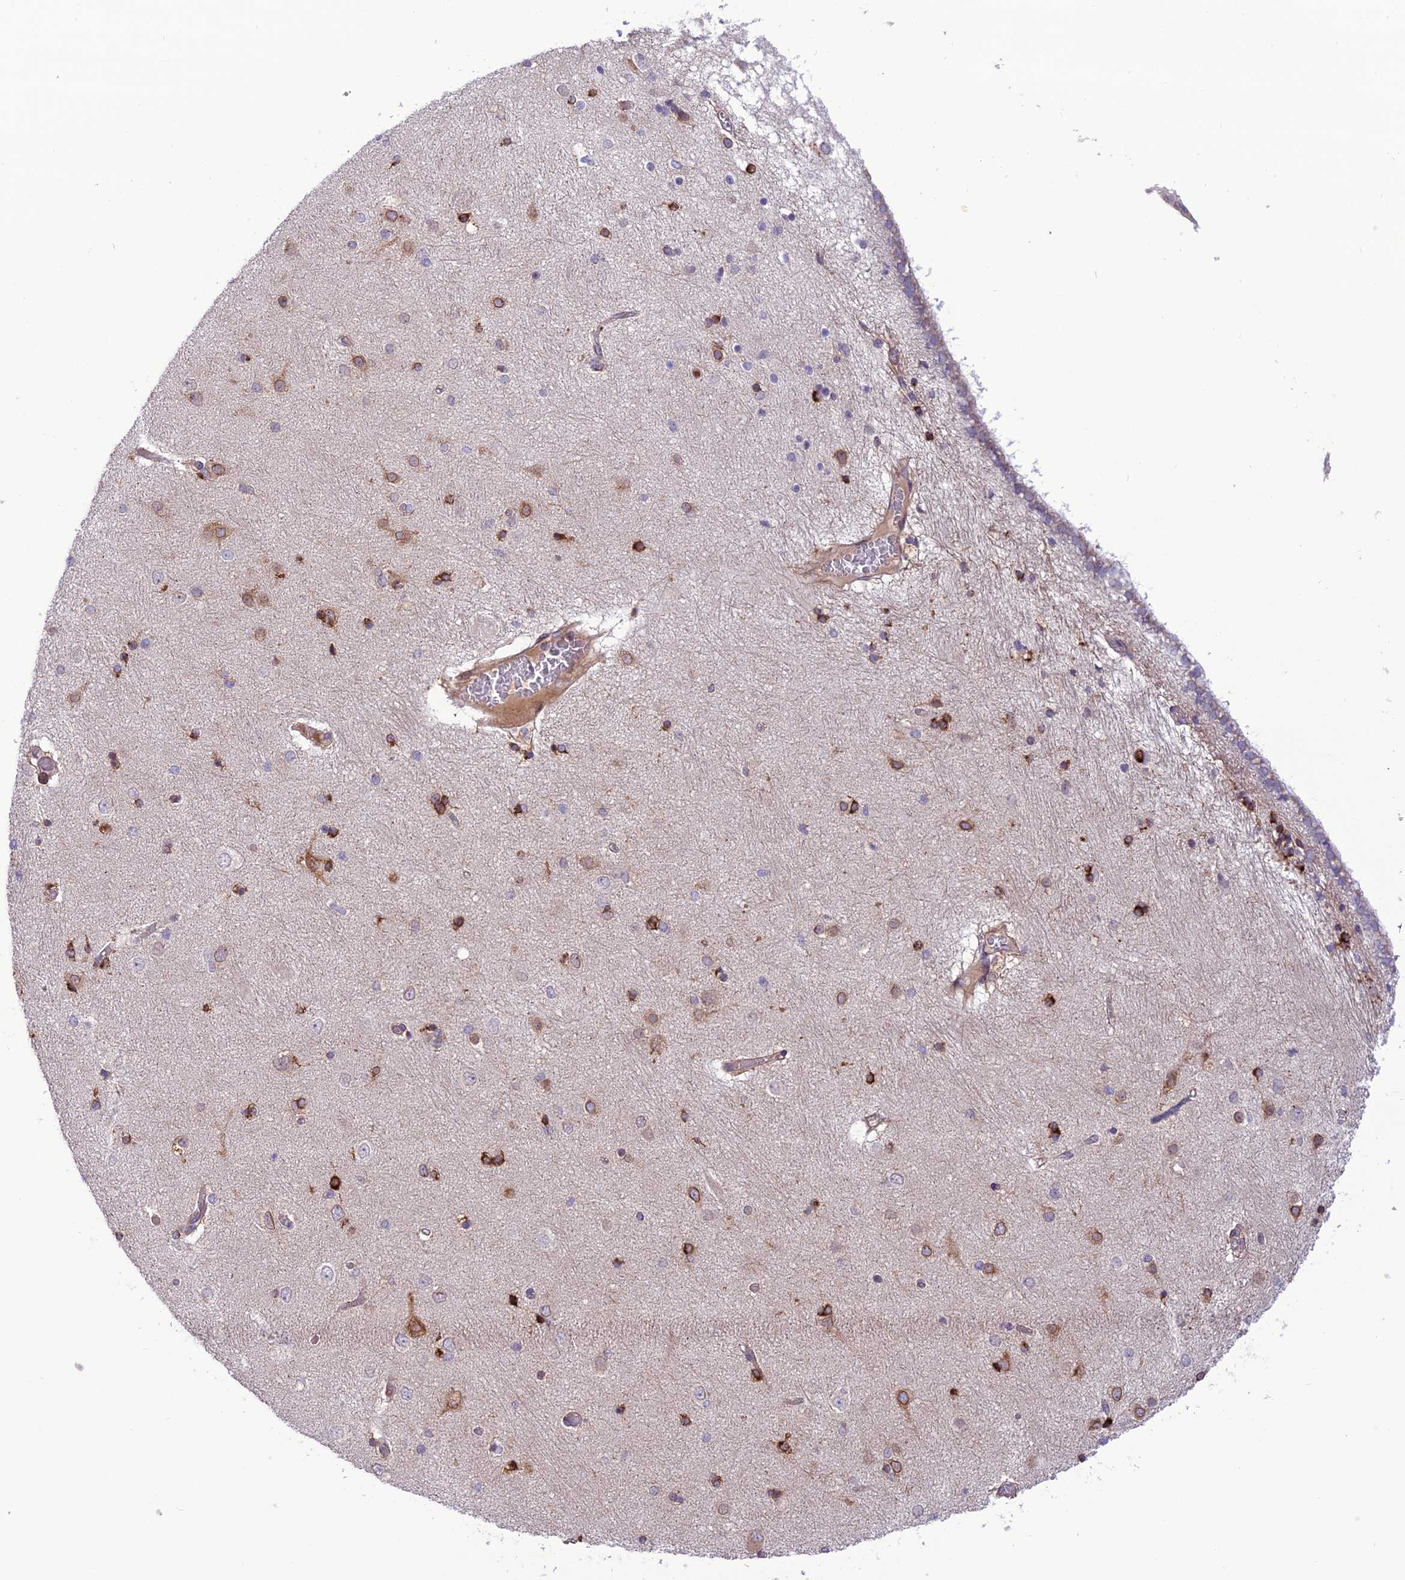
{"staining": {"intensity": "moderate", "quantity": "<25%", "location": "cytoplasmic/membranous"}, "tissue": "hippocampus", "cell_type": "Glial cells", "image_type": "normal", "snomed": [{"axis": "morphology", "description": "Normal tissue, NOS"}, {"axis": "topography", "description": "Hippocampus"}], "caption": "A brown stain shows moderate cytoplasmic/membranous expression of a protein in glial cells of benign hippocampus.", "gene": "JMY", "patient": {"sex": "female", "age": 54}}